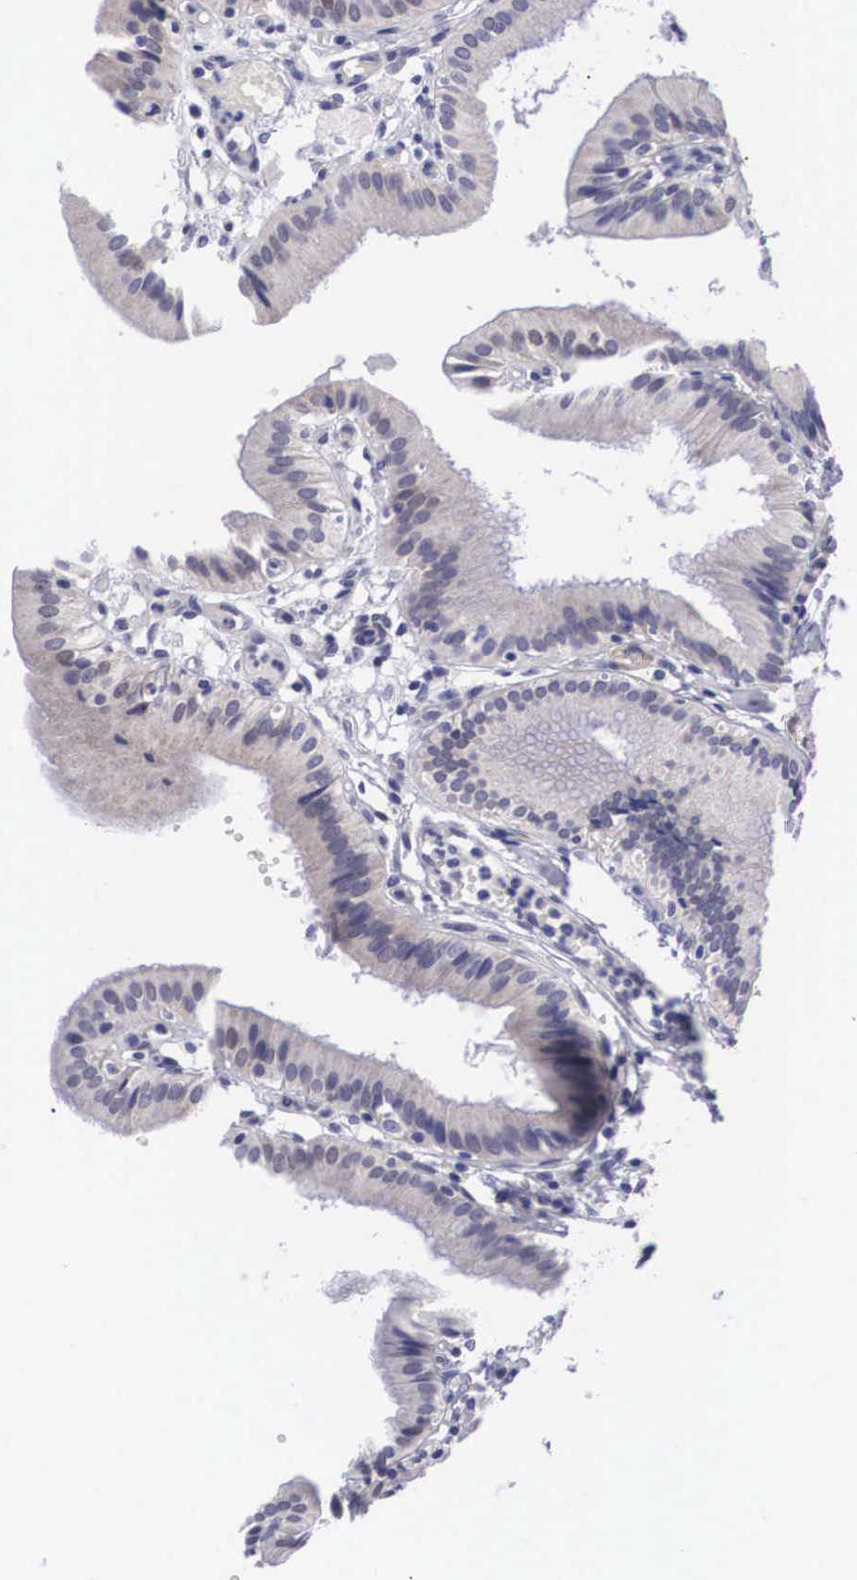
{"staining": {"intensity": "negative", "quantity": "none", "location": "none"}, "tissue": "gallbladder", "cell_type": "Glandular cells", "image_type": "normal", "snomed": [{"axis": "morphology", "description": "Normal tissue, NOS"}, {"axis": "topography", "description": "Gallbladder"}], "caption": "An image of gallbladder stained for a protein displays no brown staining in glandular cells.", "gene": "SOX11", "patient": {"sex": "male", "age": 28}}